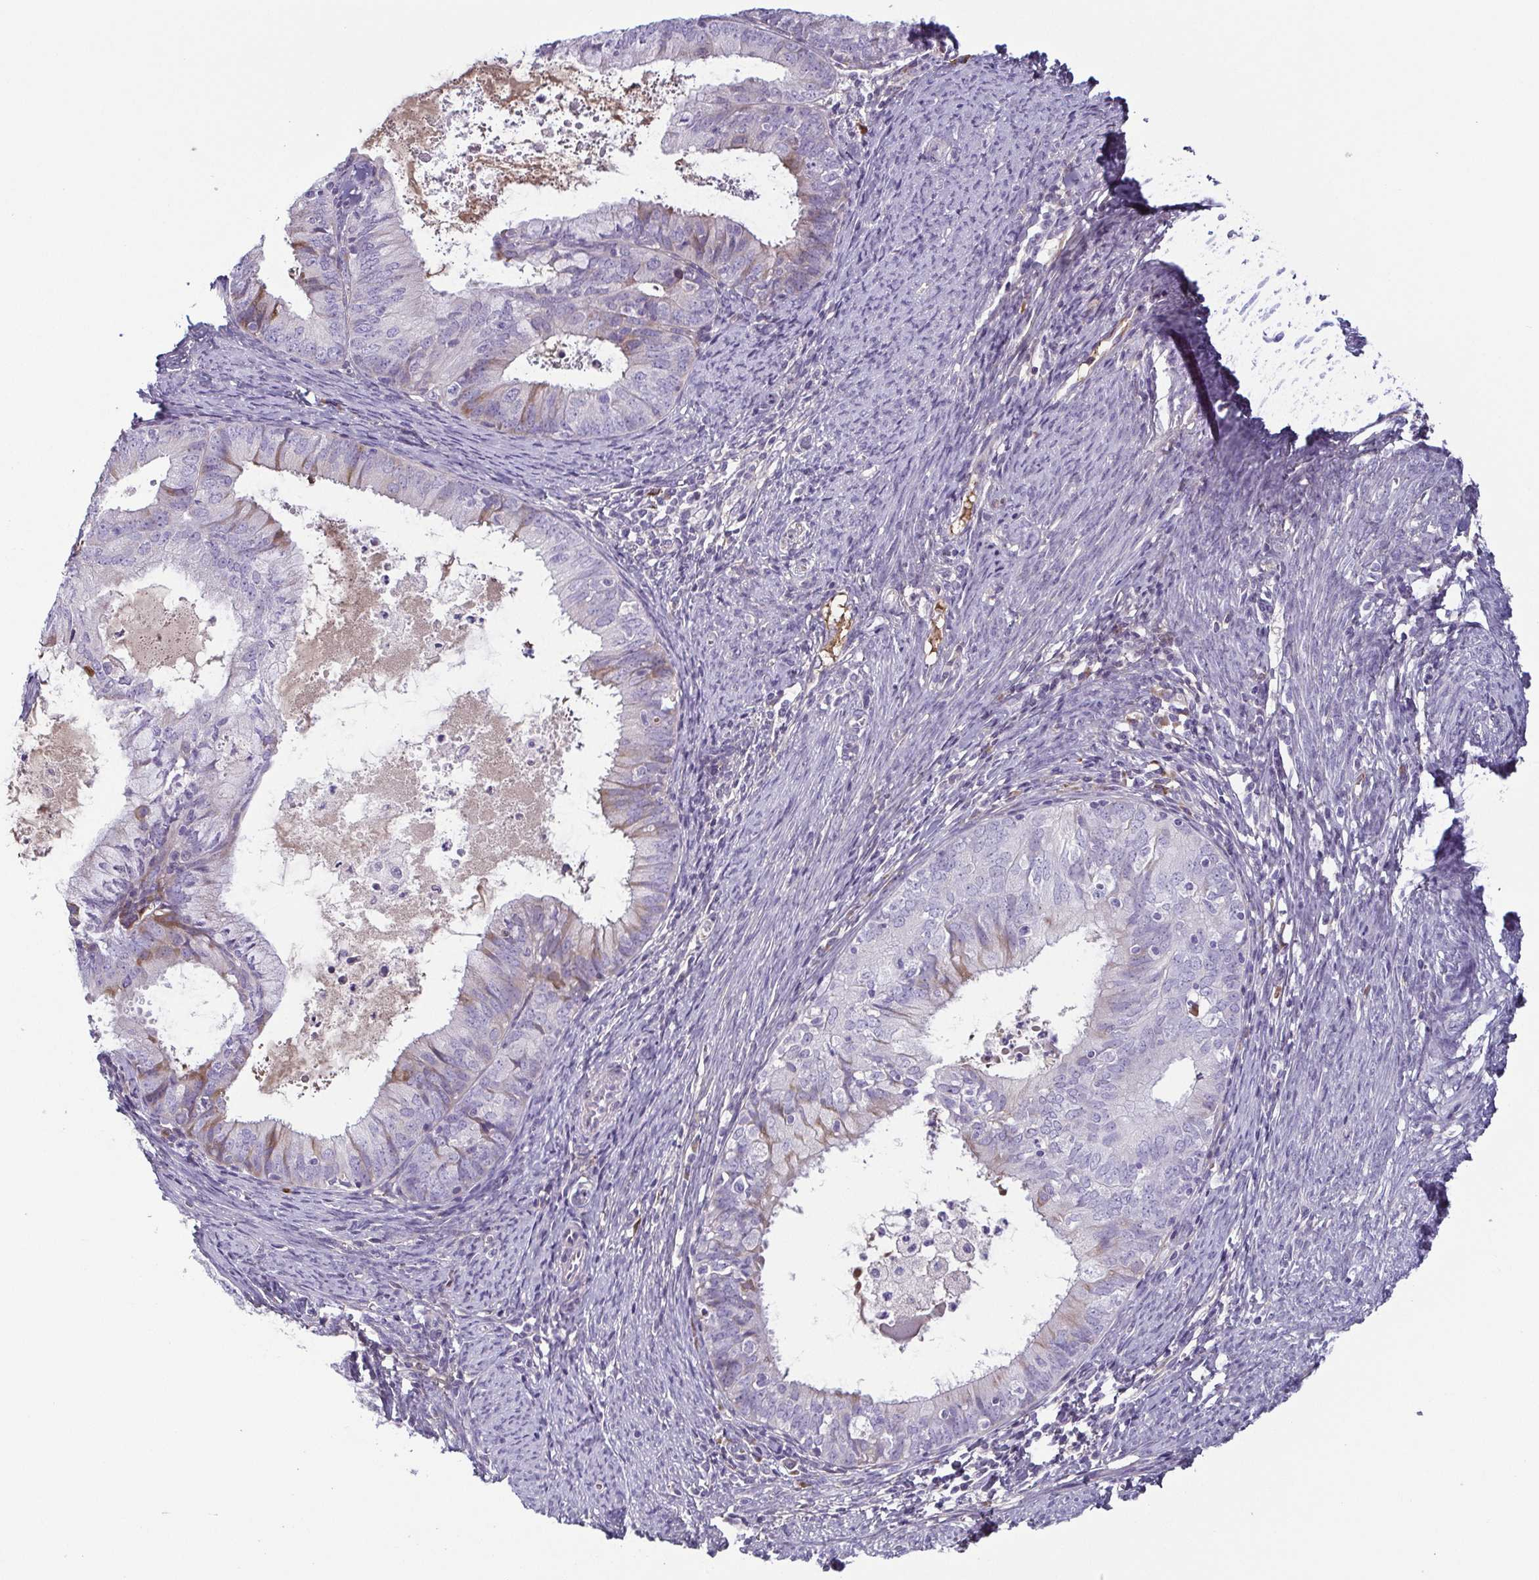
{"staining": {"intensity": "weak", "quantity": "<25%", "location": "cytoplasmic/membranous"}, "tissue": "endometrial cancer", "cell_type": "Tumor cells", "image_type": "cancer", "snomed": [{"axis": "morphology", "description": "Adenocarcinoma, NOS"}, {"axis": "topography", "description": "Endometrium"}], "caption": "Tumor cells show no significant protein positivity in endometrial cancer (adenocarcinoma).", "gene": "ECM1", "patient": {"sex": "female", "age": 57}}